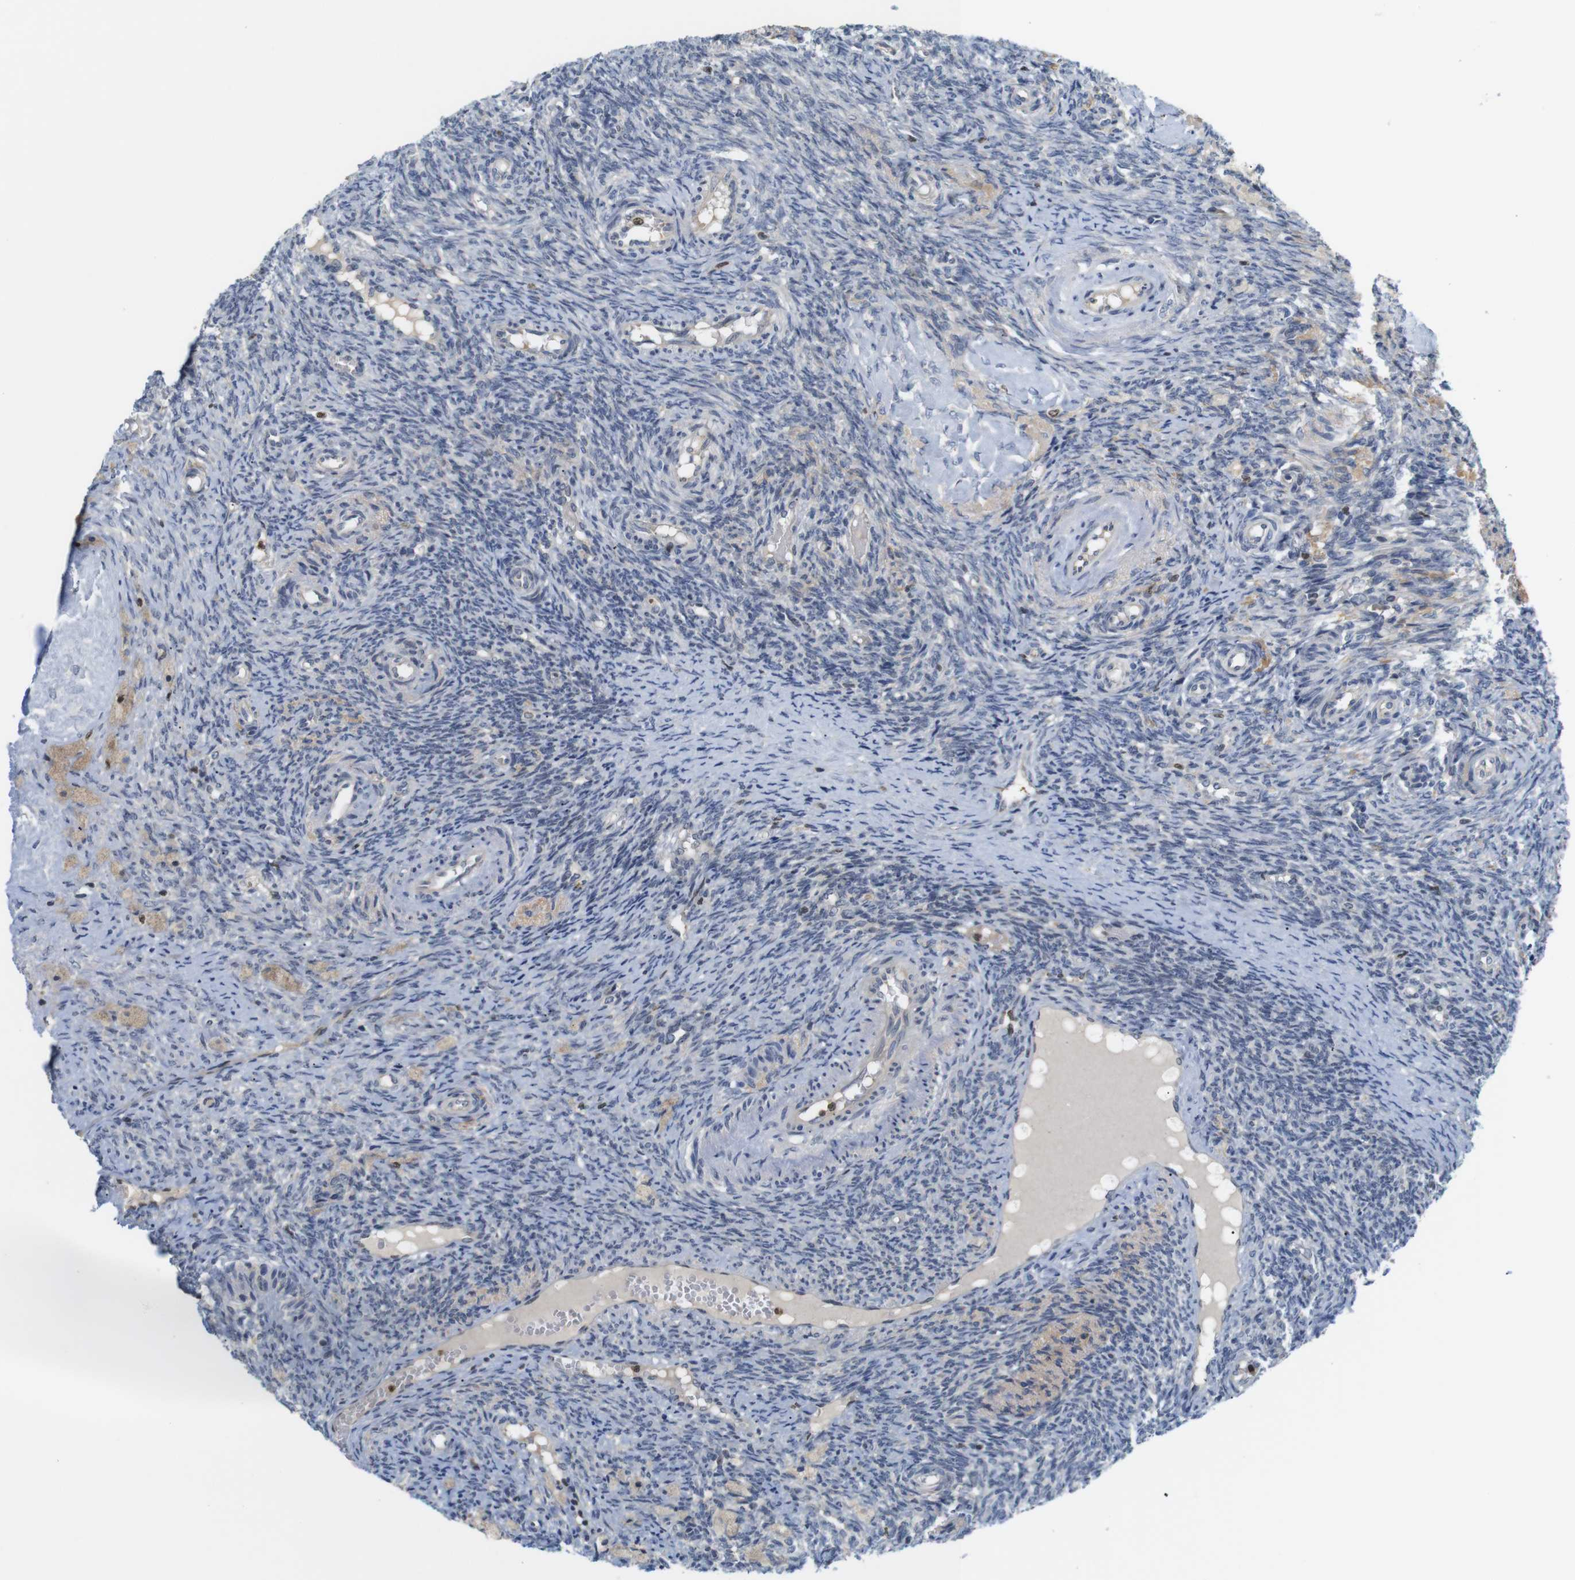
{"staining": {"intensity": "moderate", "quantity": "<25%", "location": "cytoplasmic/membranous,nuclear"}, "tissue": "ovary", "cell_type": "Ovarian stroma cells", "image_type": "normal", "snomed": [{"axis": "morphology", "description": "Normal tissue, NOS"}, {"axis": "topography", "description": "Ovary"}], "caption": "Protein analysis of normal ovary exhibits moderate cytoplasmic/membranous,nuclear staining in approximately <25% of ovarian stroma cells.", "gene": "MBD1", "patient": {"sex": "female", "age": 41}}